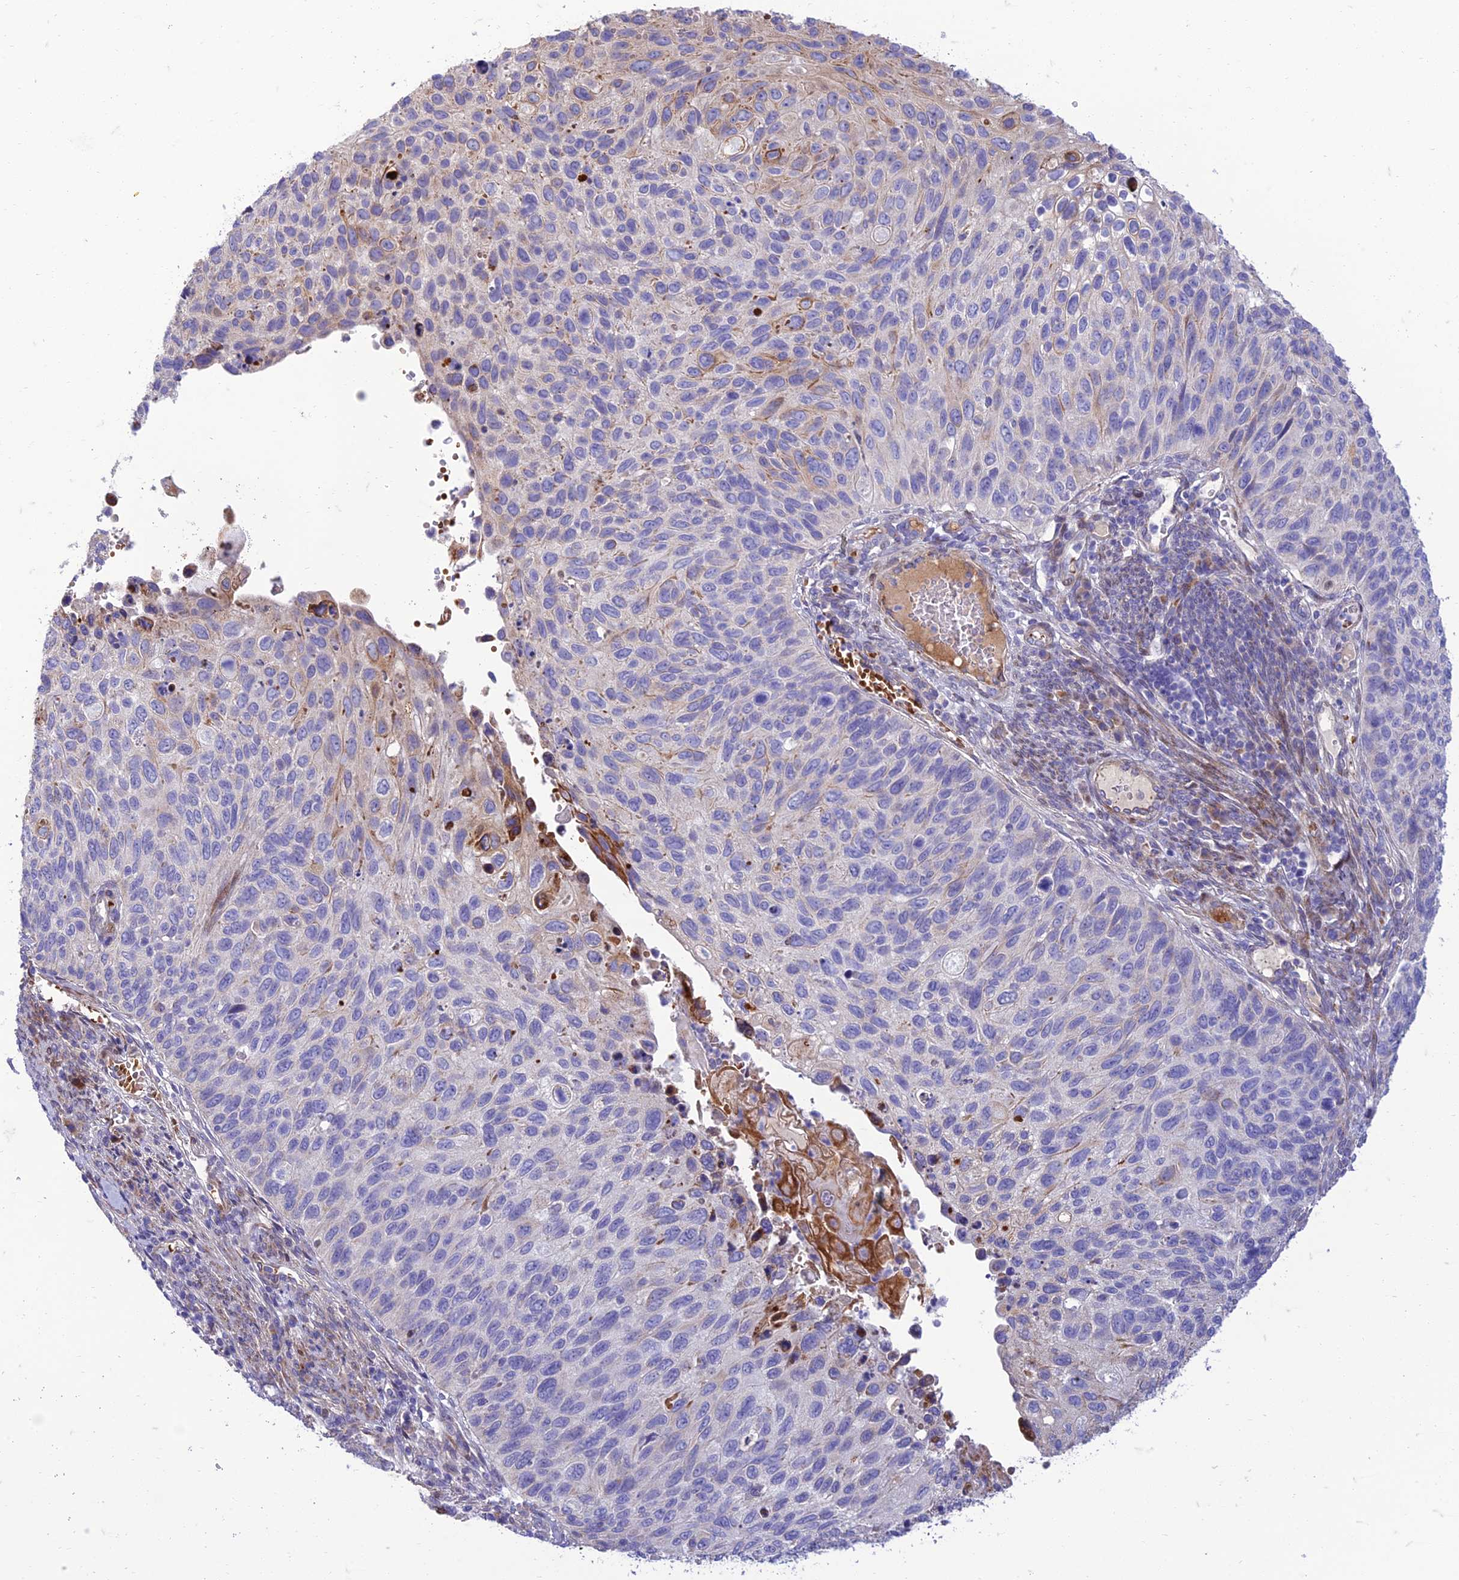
{"staining": {"intensity": "negative", "quantity": "none", "location": "none"}, "tissue": "cervical cancer", "cell_type": "Tumor cells", "image_type": "cancer", "snomed": [{"axis": "morphology", "description": "Squamous cell carcinoma, NOS"}, {"axis": "topography", "description": "Cervix"}], "caption": "There is no significant expression in tumor cells of squamous cell carcinoma (cervical).", "gene": "SEL1L3", "patient": {"sex": "female", "age": 70}}